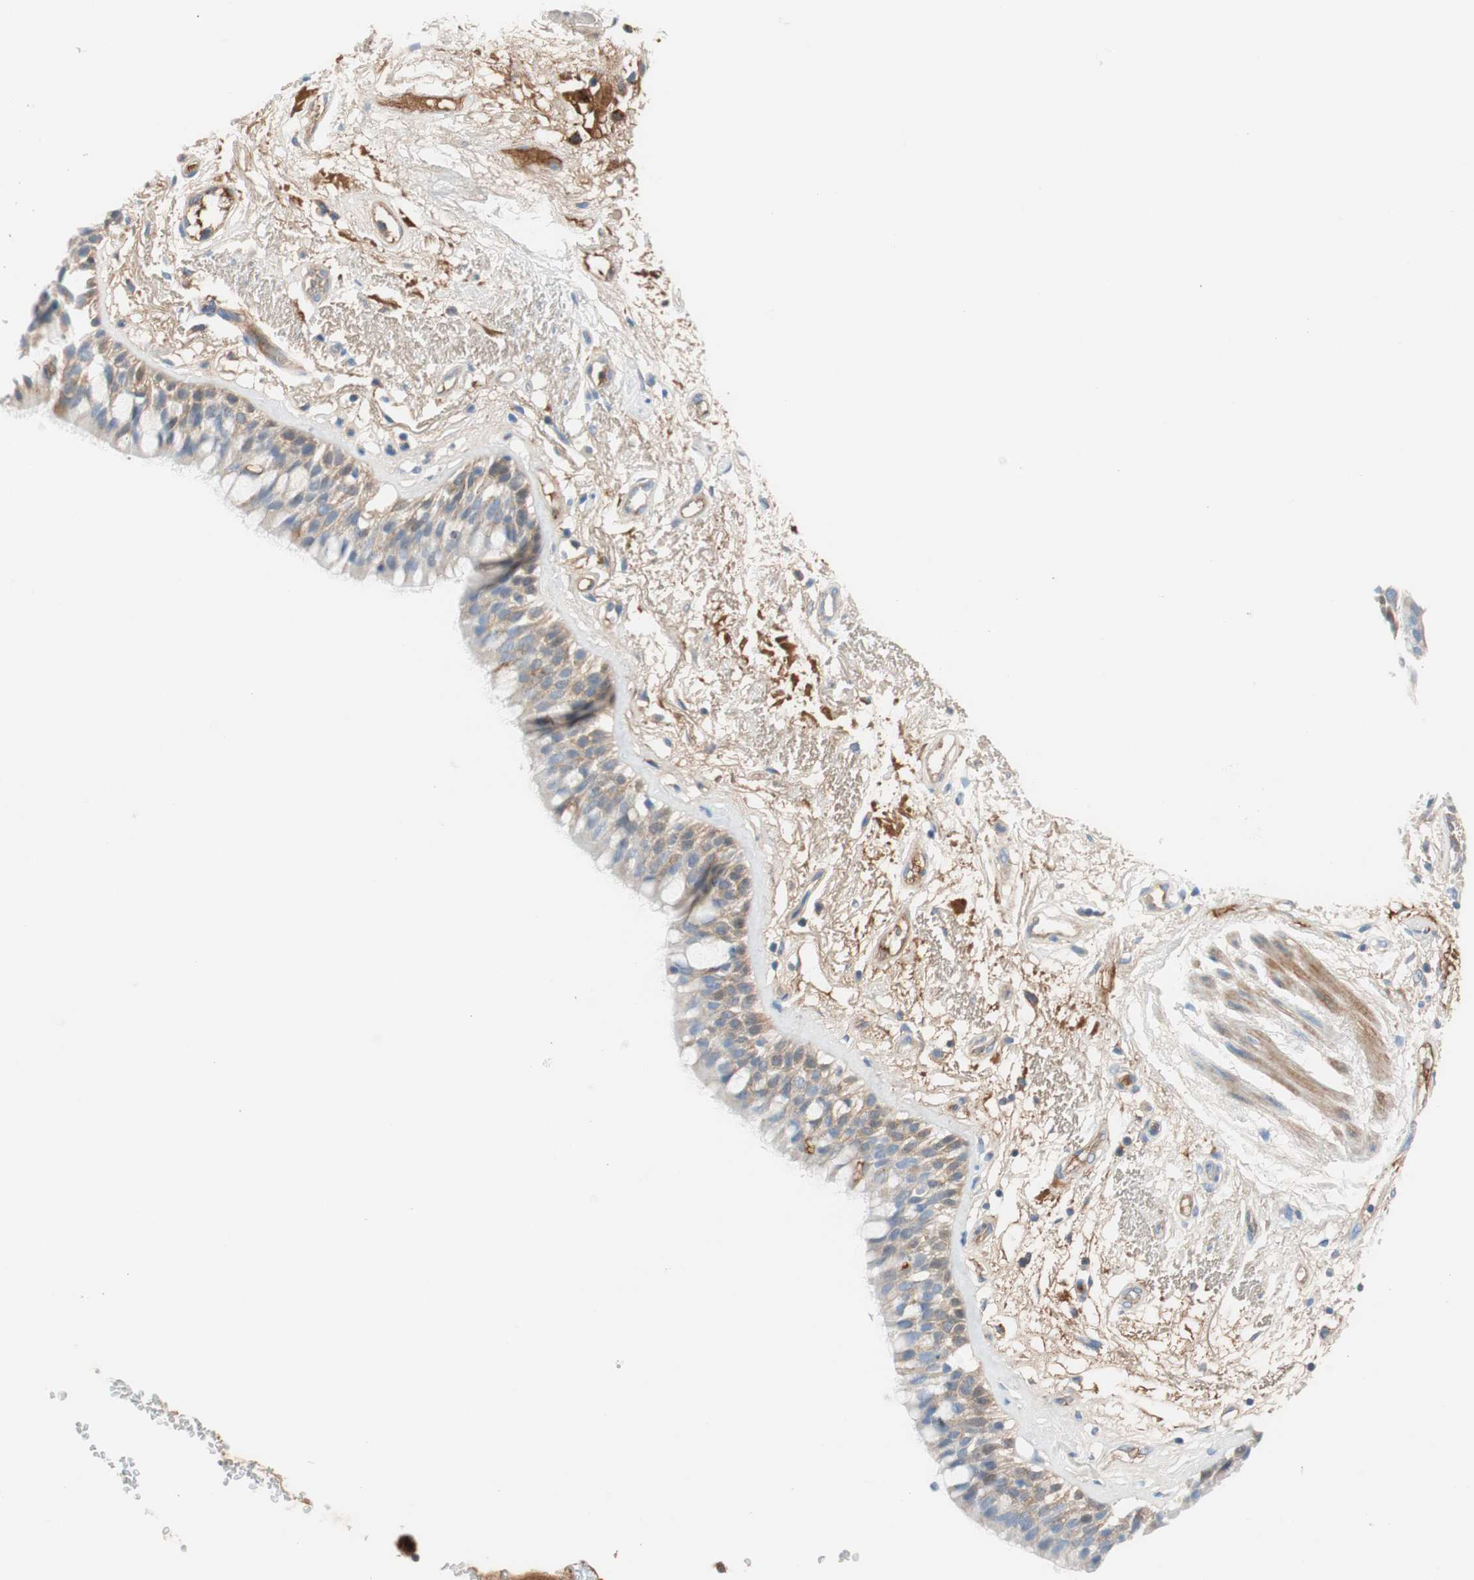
{"staining": {"intensity": "weak", "quantity": ">75%", "location": "cytoplasmic/membranous"}, "tissue": "bronchus", "cell_type": "Respiratory epithelial cells", "image_type": "normal", "snomed": [{"axis": "morphology", "description": "Normal tissue, NOS"}, {"axis": "topography", "description": "Bronchus"}], "caption": "Immunohistochemistry (IHC) image of benign bronchus: human bronchus stained using immunohistochemistry (IHC) displays low levels of weak protein expression localized specifically in the cytoplasmic/membranous of respiratory epithelial cells, appearing as a cytoplasmic/membranous brown color.", "gene": "RBP4", "patient": {"sex": "male", "age": 66}}